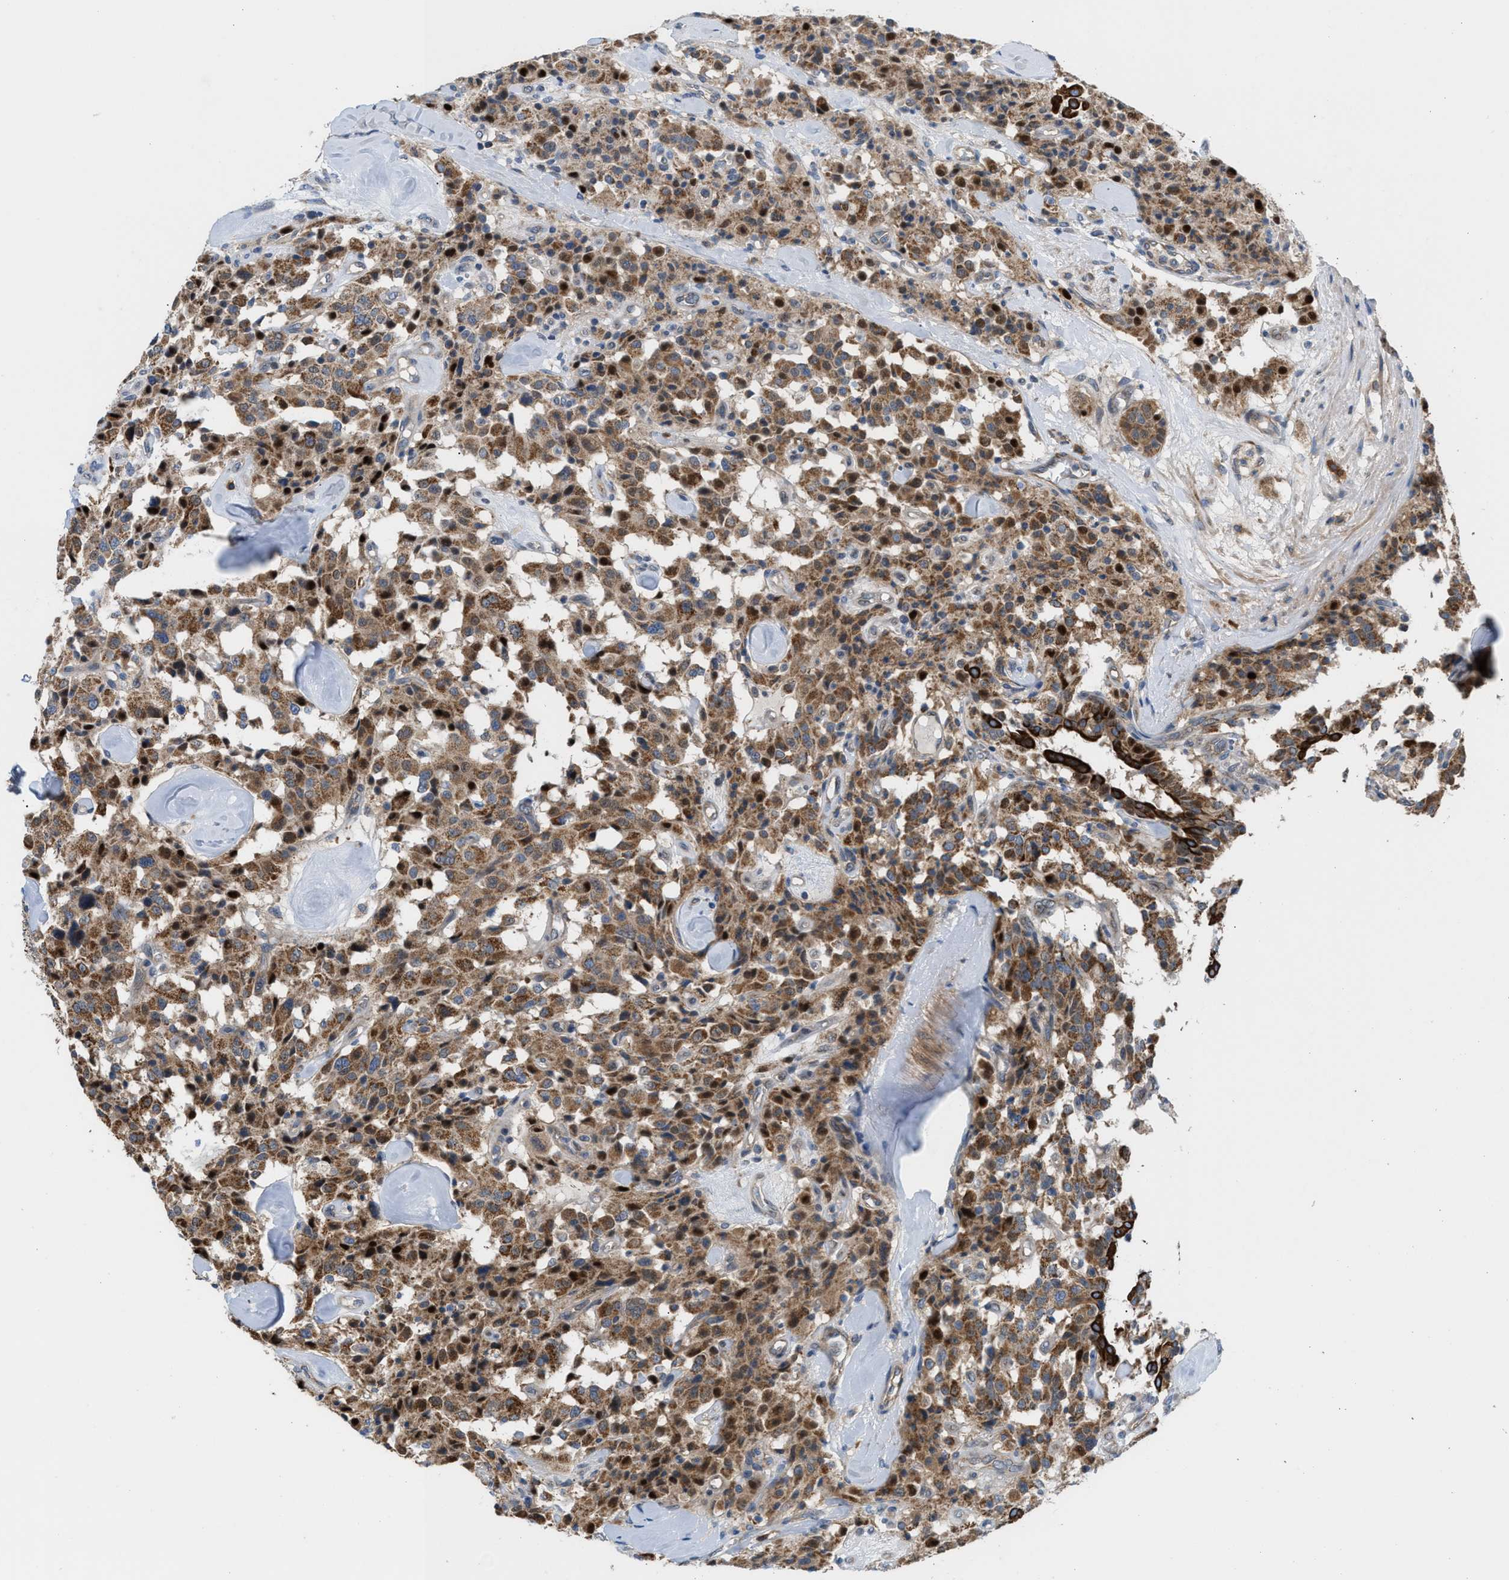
{"staining": {"intensity": "moderate", "quantity": ">75%", "location": "cytoplasmic/membranous"}, "tissue": "carcinoid", "cell_type": "Tumor cells", "image_type": "cancer", "snomed": [{"axis": "morphology", "description": "Carcinoid, malignant, NOS"}, {"axis": "topography", "description": "Lung"}], "caption": "Carcinoid stained with a protein marker shows moderate staining in tumor cells.", "gene": "PDCL", "patient": {"sex": "male", "age": 30}}